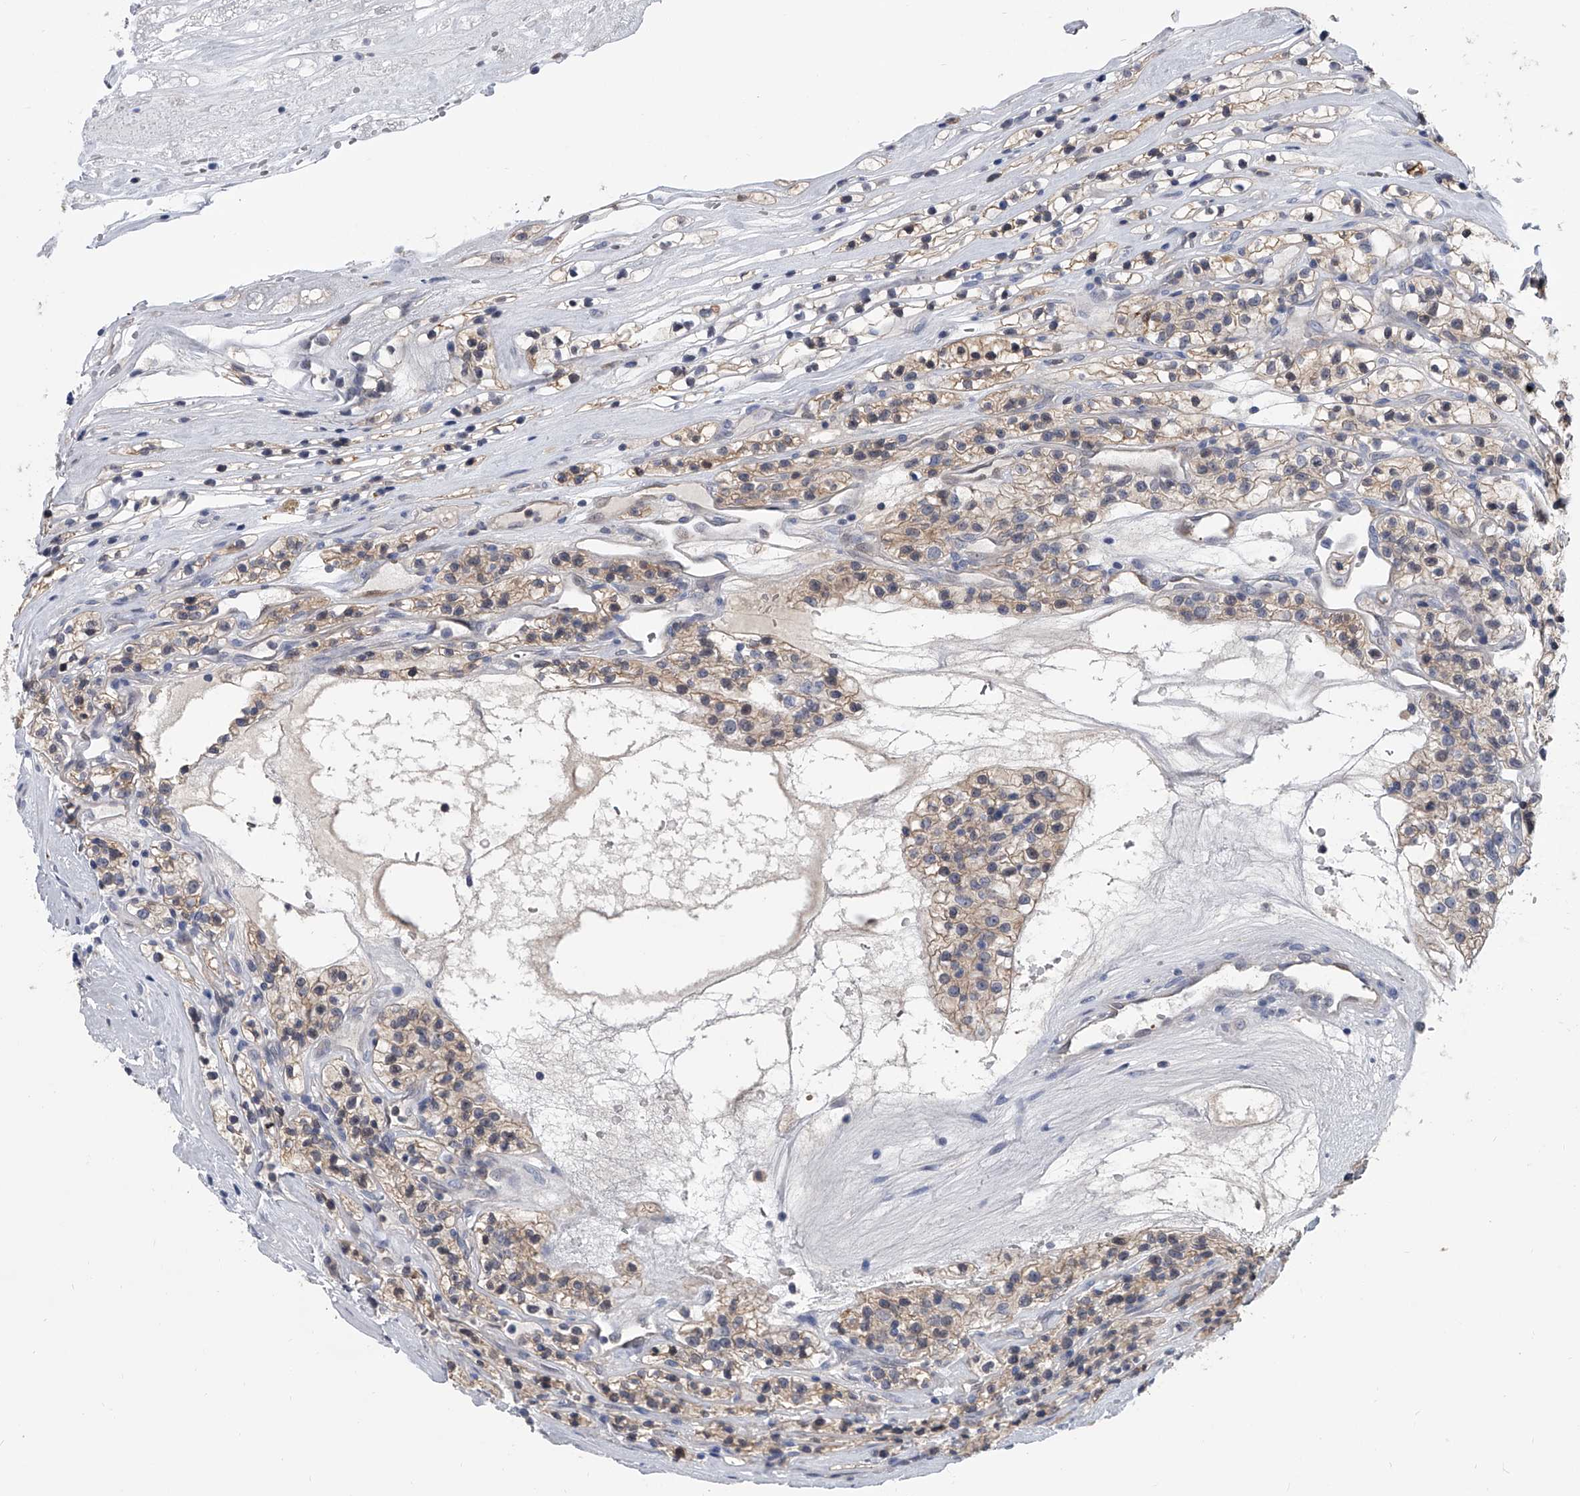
{"staining": {"intensity": "weak", "quantity": ">75%", "location": "cytoplasmic/membranous"}, "tissue": "renal cancer", "cell_type": "Tumor cells", "image_type": "cancer", "snomed": [{"axis": "morphology", "description": "Adenocarcinoma, NOS"}, {"axis": "topography", "description": "Kidney"}], "caption": "This micrograph exhibits renal adenocarcinoma stained with IHC to label a protein in brown. The cytoplasmic/membranous of tumor cells show weak positivity for the protein. Nuclei are counter-stained blue.", "gene": "SERPINB9", "patient": {"sex": "female", "age": 57}}